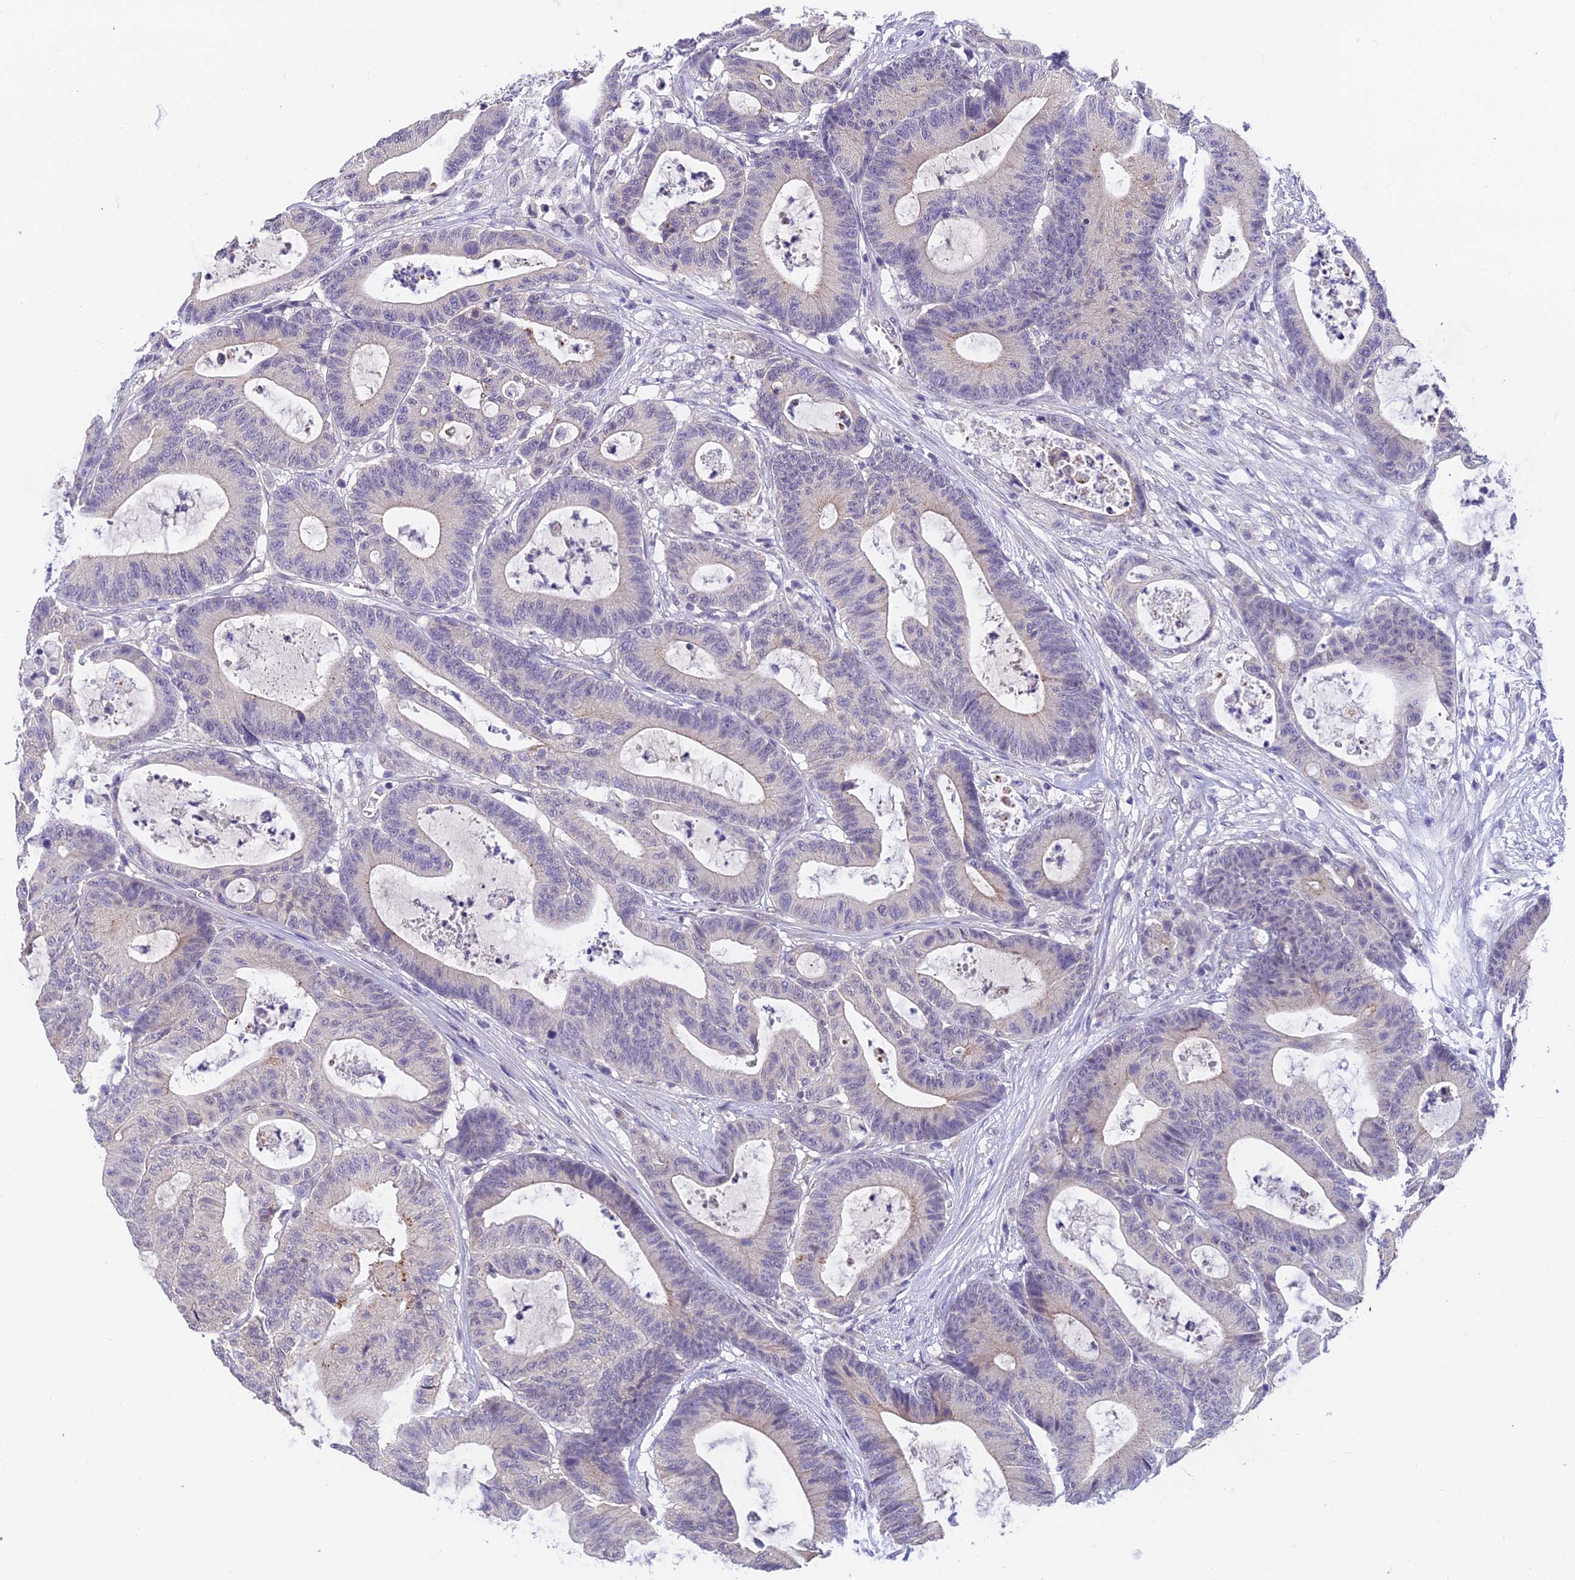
{"staining": {"intensity": "negative", "quantity": "none", "location": "none"}, "tissue": "colorectal cancer", "cell_type": "Tumor cells", "image_type": "cancer", "snomed": [{"axis": "morphology", "description": "Adenocarcinoma, NOS"}, {"axis": "topography", "description": "Colon"}], "caption": "Micrograph shows no protein expression in tumor cells of adenocarcinoma (colorectal) tissue.", "gene": "HOXB1", "patient": {"sex": "female", "age": 84}}